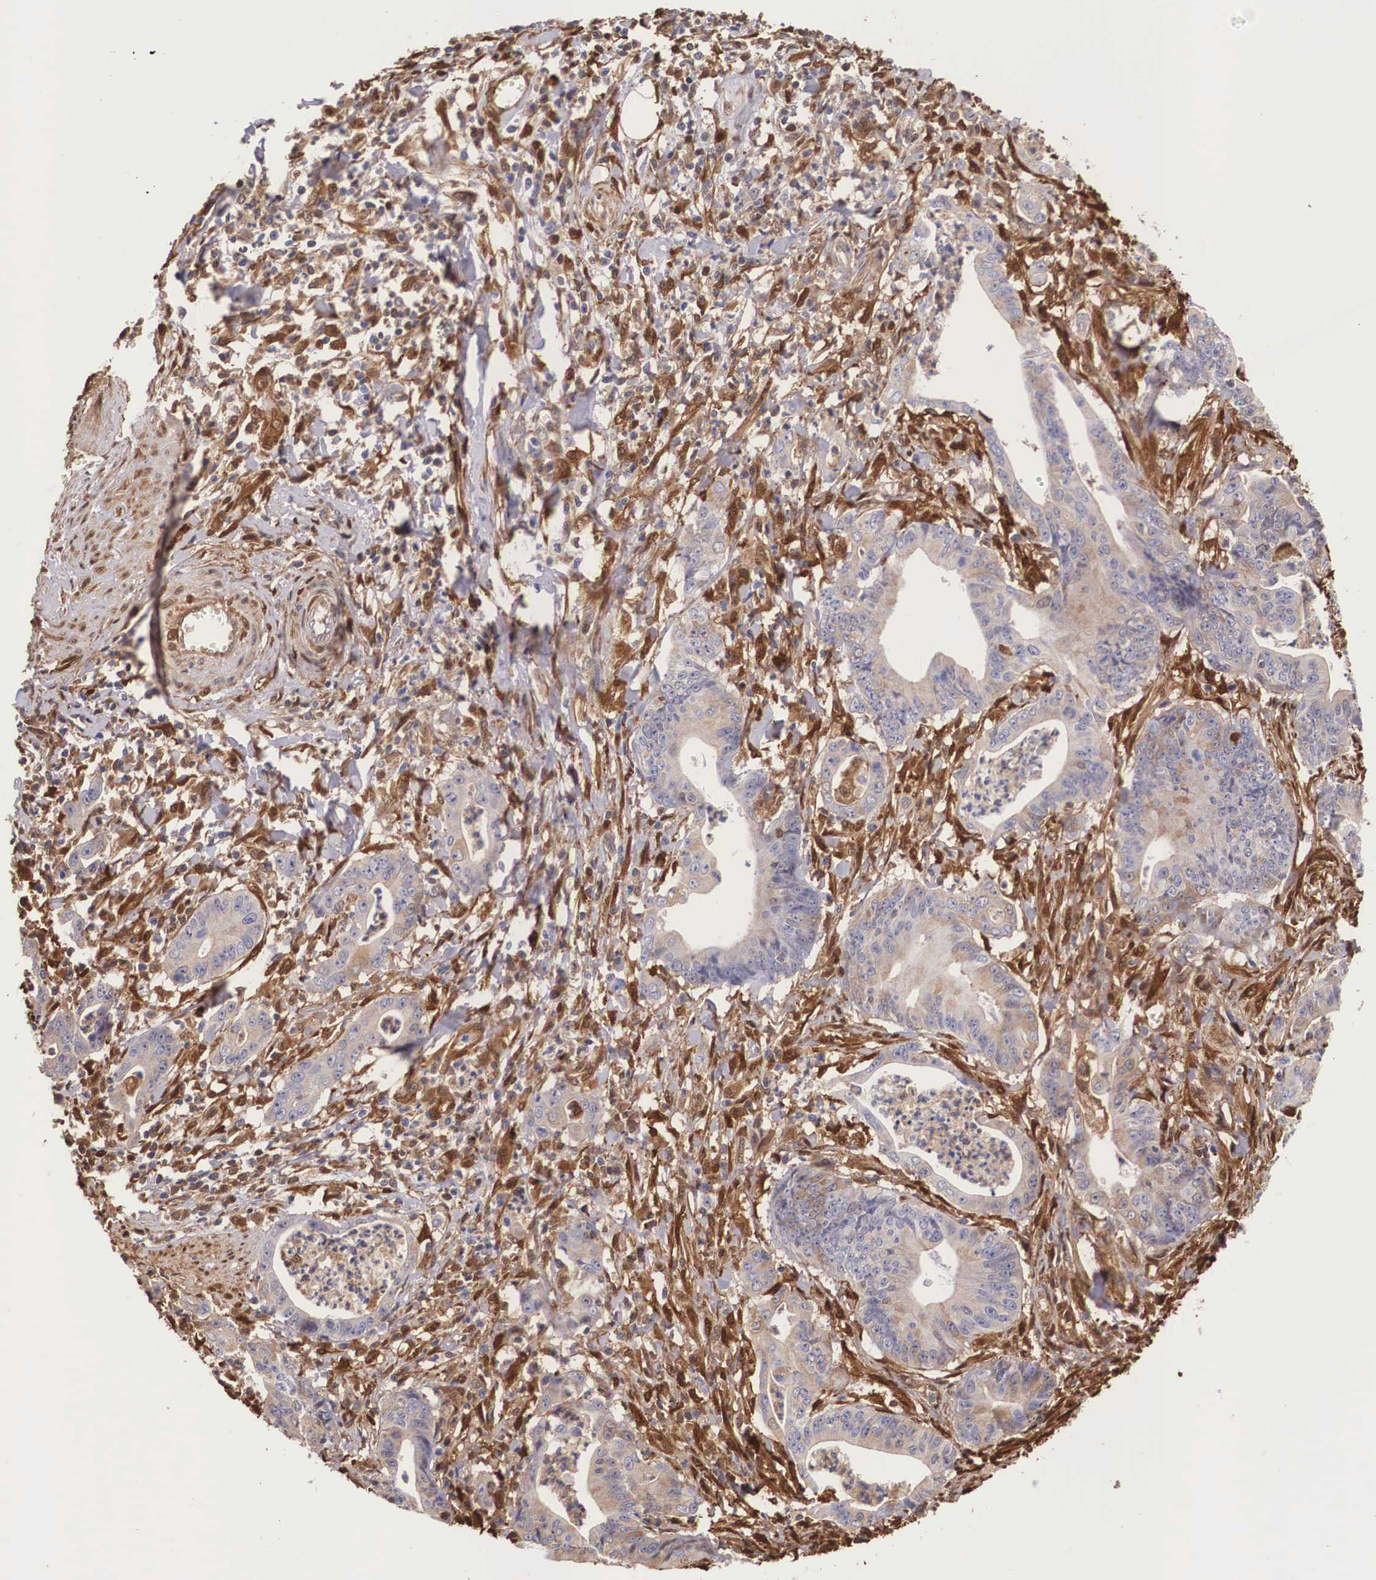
{"staining": {"intensity": "weak", "quantity": "25%-75%", "location": "cytoplasmic/membranous"}, "tissue": "stomach cancer", "cell_type": "Tumor cells", "image_type": "cancer", "snomed": [{"axis": "morphology", "description": "Adenocarcinoma, NOS"}, {"axis": "topography", "description": "Stomach, lower"}], "caption": "Immunohistochemical staining of human adenocarcinoma (stomach) shows weak cytoplasmic/membranous protein staining in about 25%-75% of tumor cells.", "gene": "LGALS1", "patient": {"sex": "female", "age": 86}}